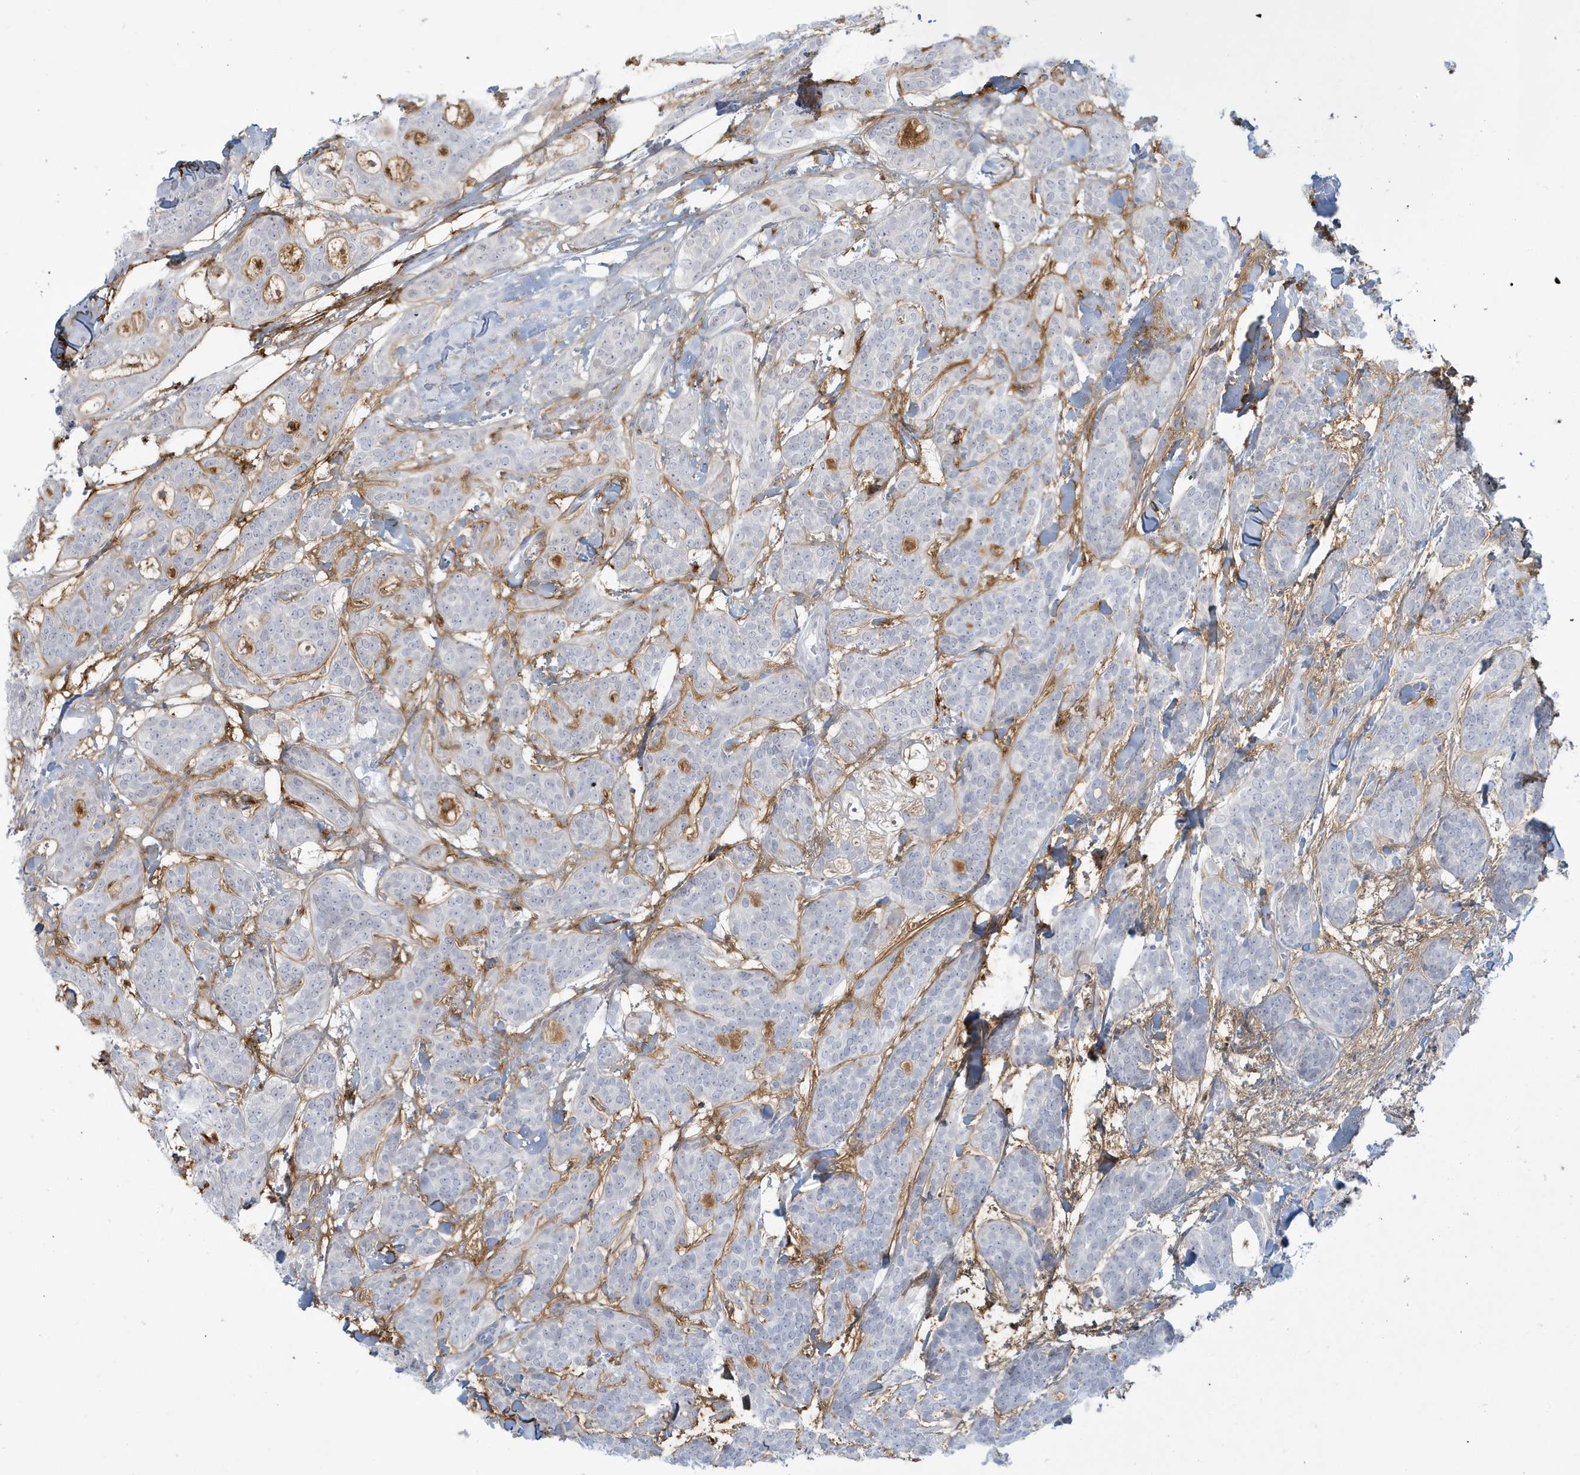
{"staining": {"intensity": "negative", "quantity": "none", "location": "none"}, "tissue": "head and neck cancer", "cell_type": "Tumor cells", "image_type": "cancer", "snomed": [{"axis": "morphology", "description": "Adenocarcinoma, NOS"}, {"axis": "topography", "description": "Head-Neck"}], "caption": "Tumor cells are negative for protein expression in human head and neck adenocarcinoma.", "gene": "HERC6", "patient": {"sex": "male", "age": 66}}